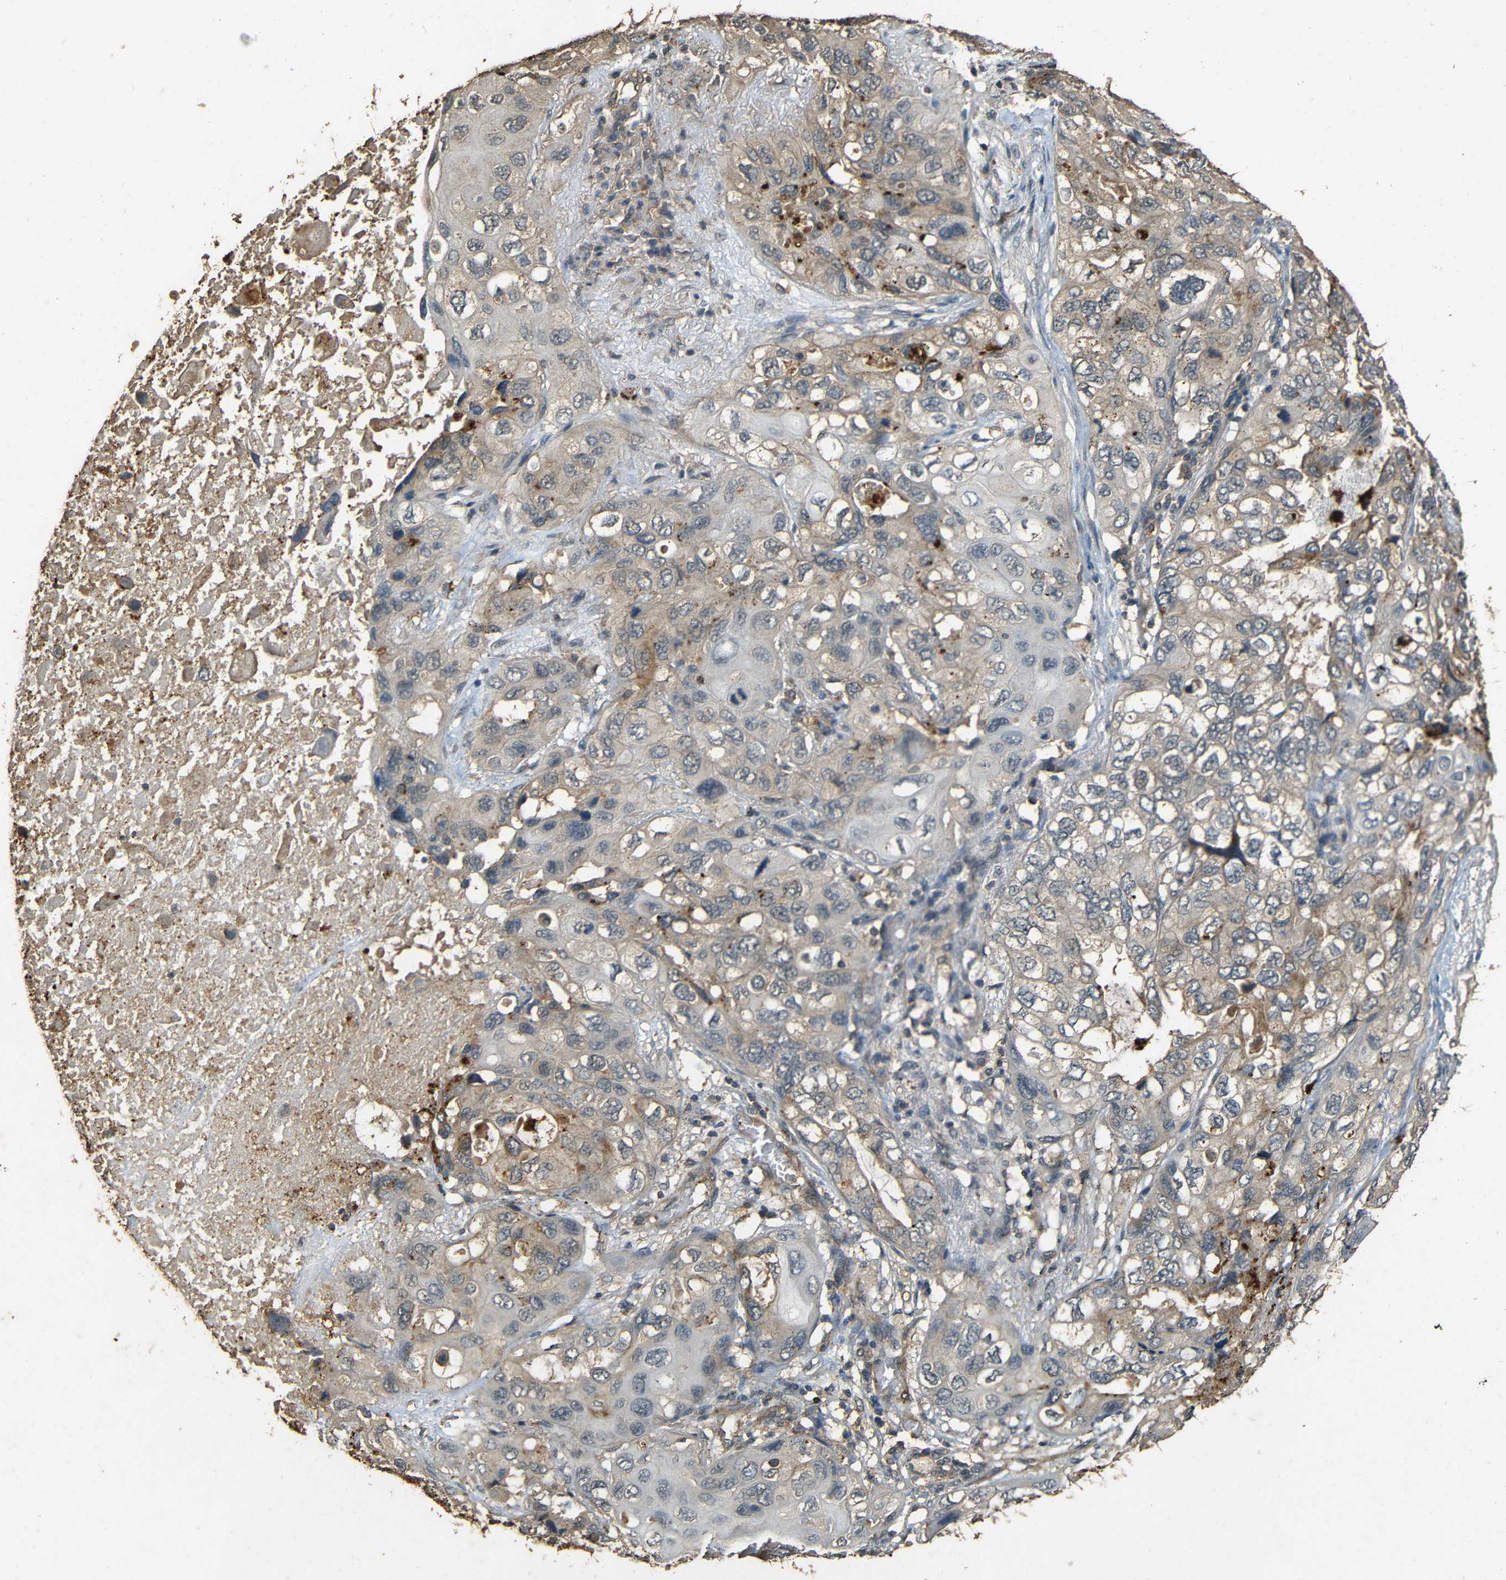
{"staining": {"intensity": "weak", "quantity": "25%-75%", "location": "cytoplasmic/membranous"}, "tissue": "lung cancer", "cell_type": "Tumor cells", "image_type": "cancer", "snomed": [{"axis": "morphology", "description": "Squamous cell carcinoma, NOS"}, {"axis": "topography", "description": "Lung"}], "caption": "Approximately 25%-75% of tumor cells in lung cancer (squamous cell carcinoma) demonstrate weak cytoplasmic/membranous protein staining as visualized by brown immunohistochemical staining.", "gene": "PDE5A", "patient": {"sex": "female", "age": 73}}